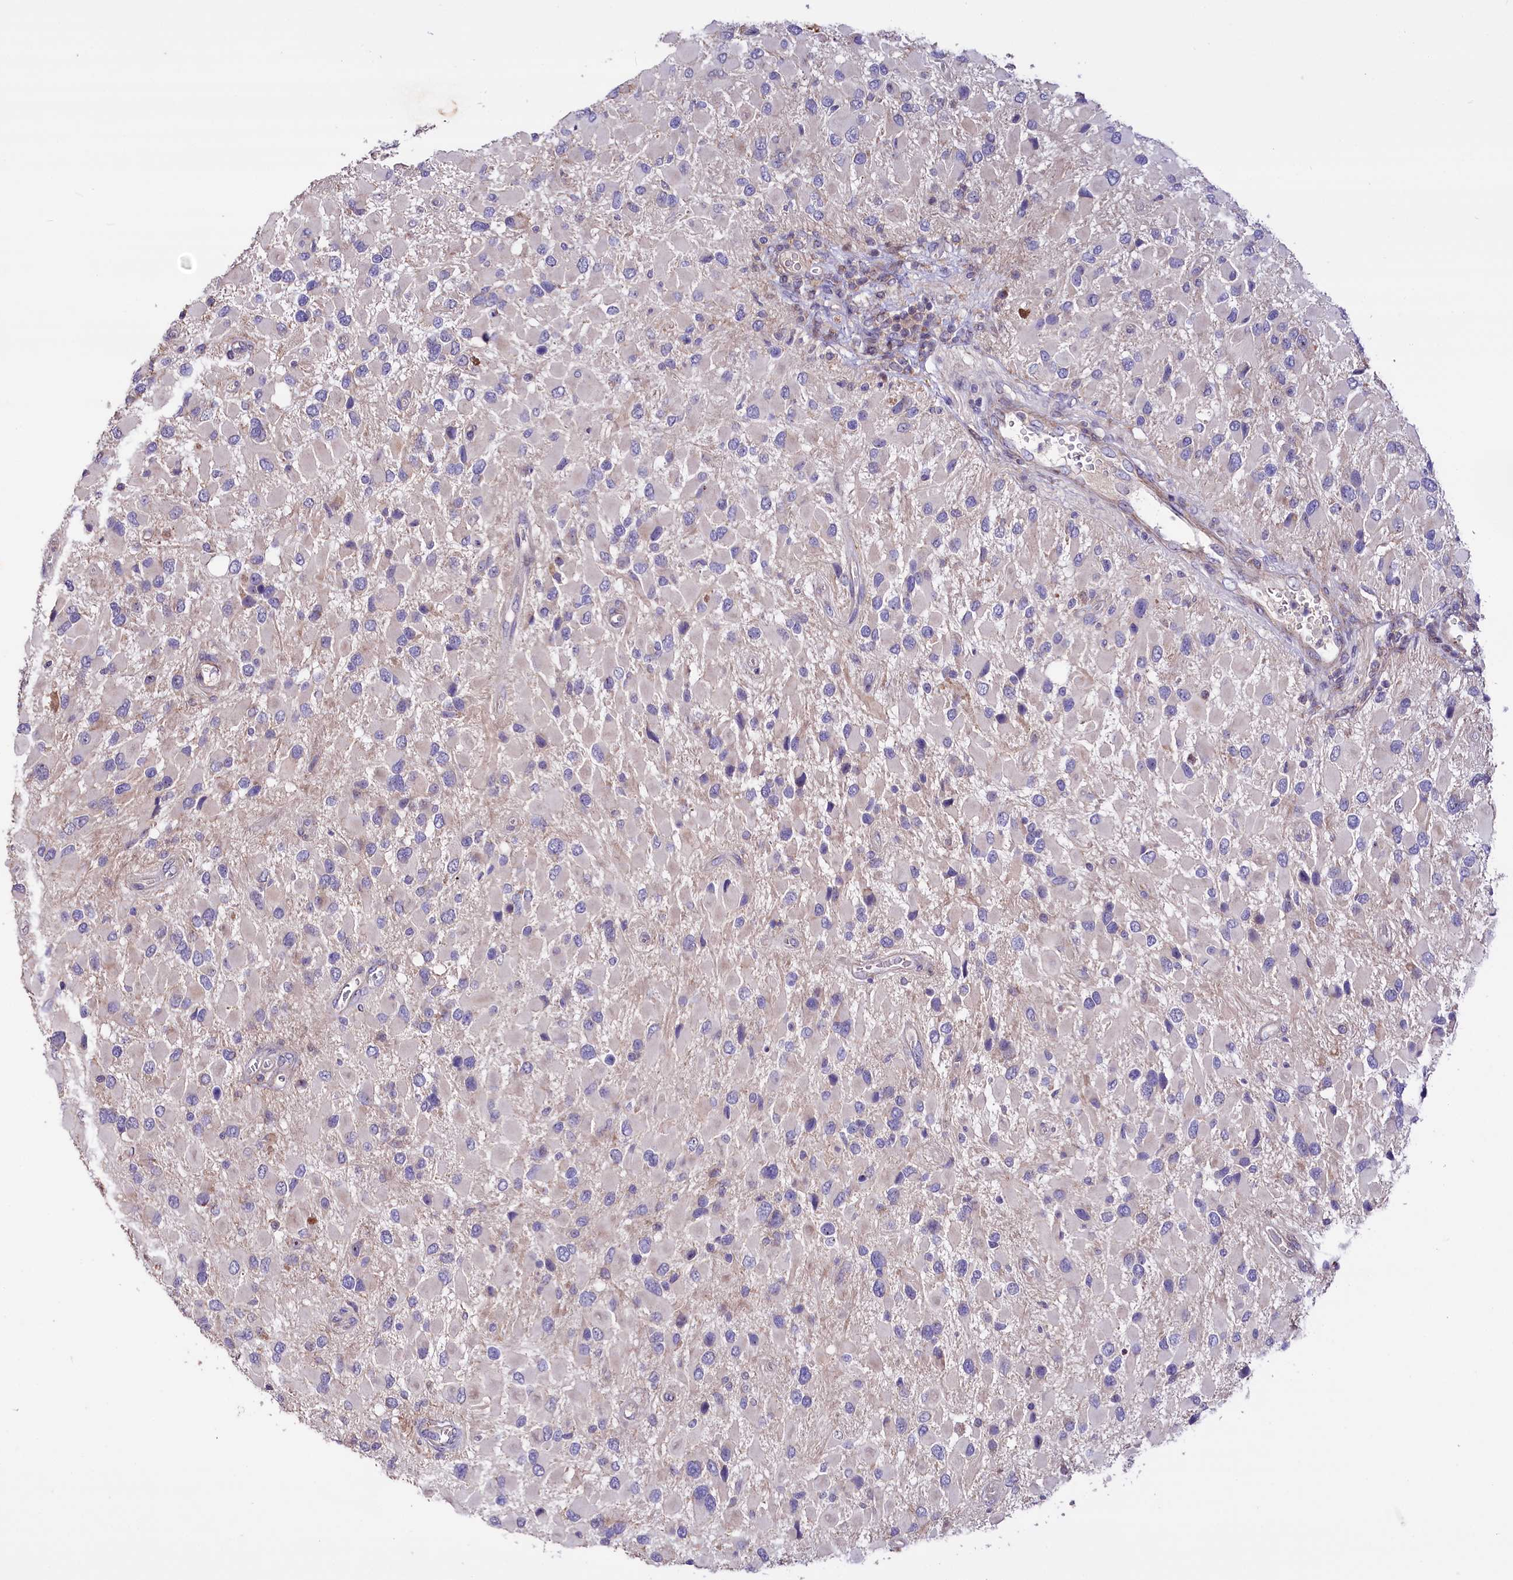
{"staining": {"intensity": "negative", "quantity": "none", "location": "none"}, "tissue": "glioma", "cell_type": "Tumor cells", "image_type": "cancer", "snomed": [{"axis": "morphology", "description": "Glioma, malignant, High grade"}, {"axis": "topography", "description": "Brain"}], "caption": "Immunohistochemistry of human glioma demonstrates no expression in tumor cells. Brightfield microscopy of IHC stained with DAB (3,3'-diaminobenzidine) (brown) and hematoxylin (blue), captured at high magnification.", "gene": "RPUSD3", "patient": {"sex": "male", "age": 53}}